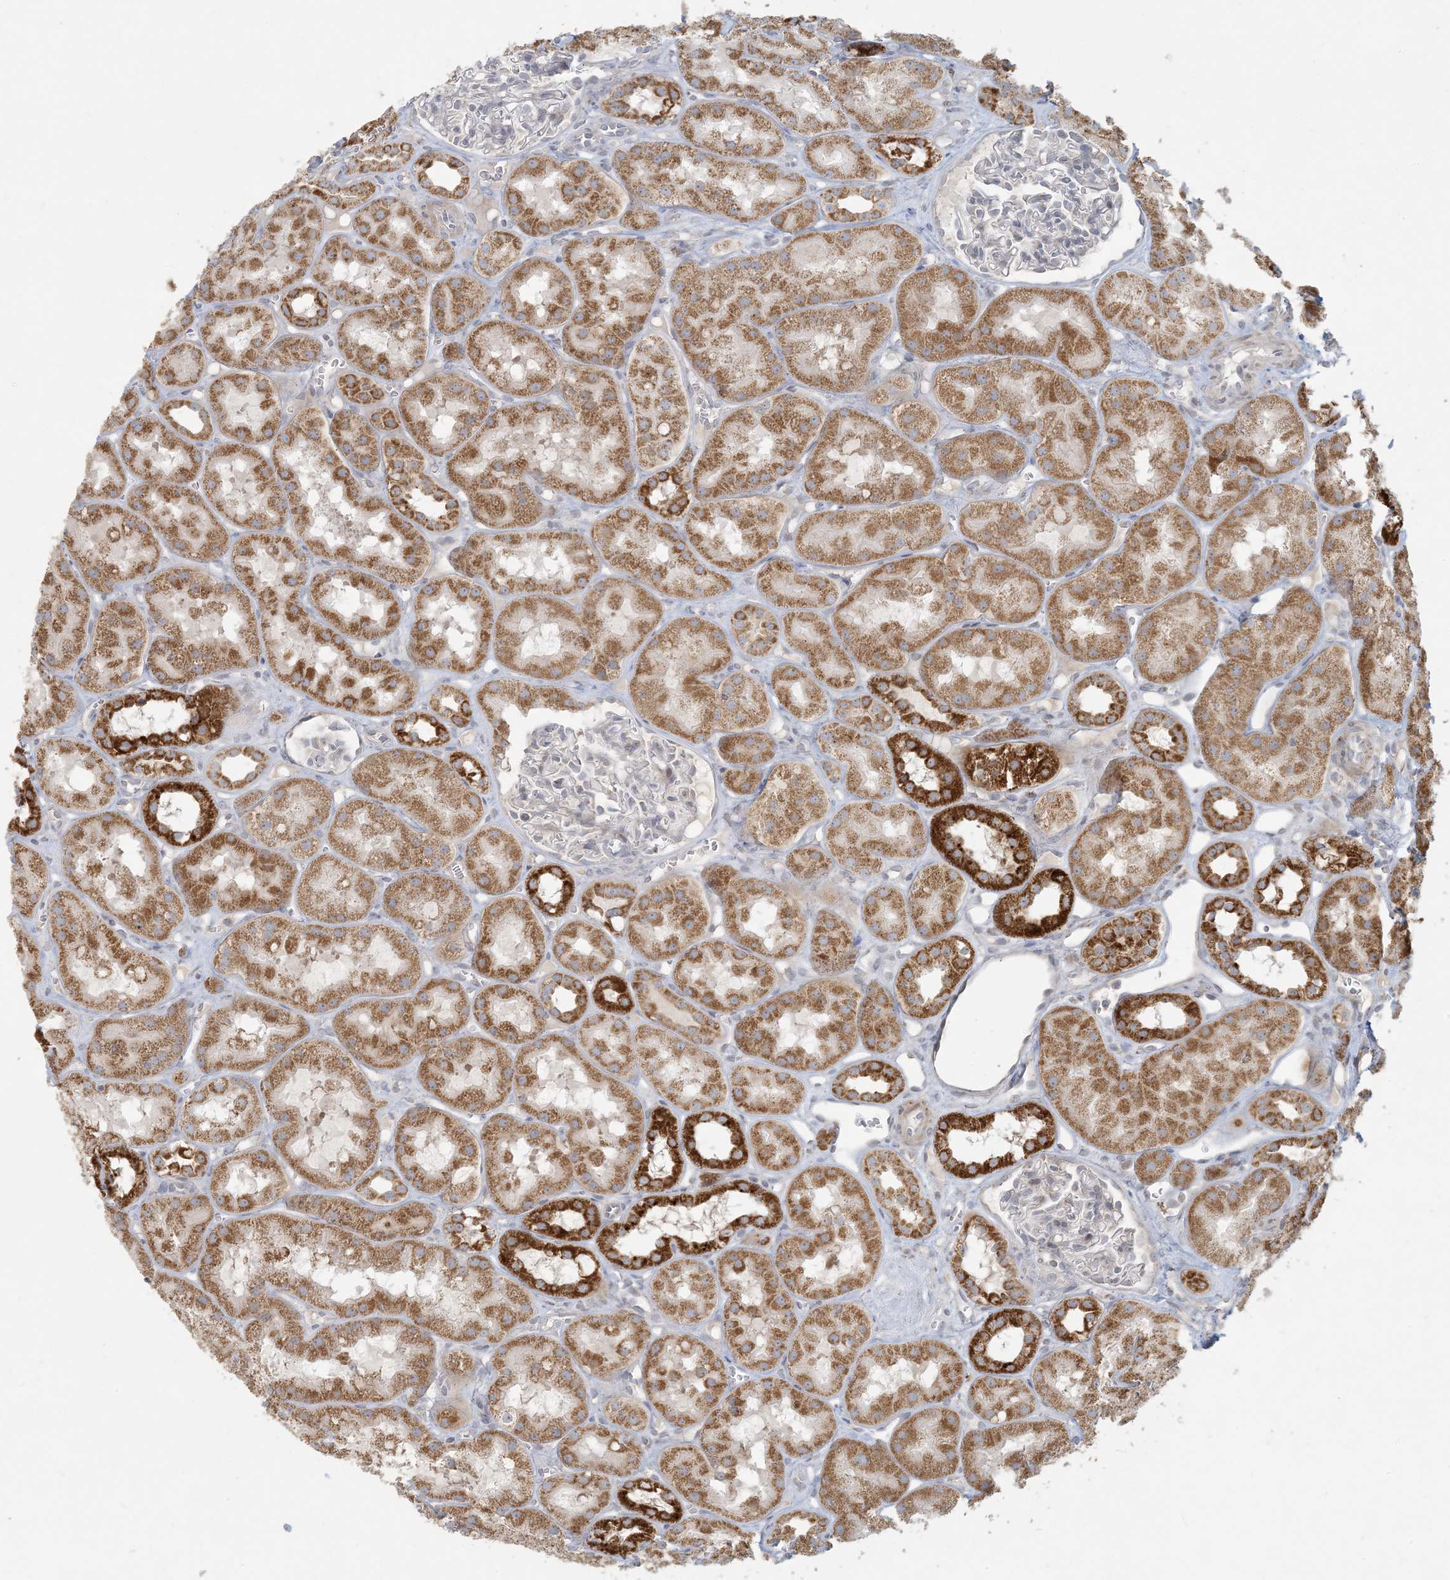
{"staining": {"intensity": "negative", "quantity": "none", "location": "none"}, "tissue": "kidney", "cell_type": "Cells in glomeruli", "image_type": "normal", "snomed": [{"axis": "morphology", "description": "Normal tissue, NOS"}, {"axis": "topography", "description": "Kidney"}], "caption": "This image is of unremarkable kidney stained with immunohistochemistry to label a protein in brown with the nuclei are counter-stained blue. There is no staining in cells in glomeruli. (DAB (3,3'-diaminobenzidine) immunohistochemistry visualized using brightfield microscopy, high magnification).", "gene": "MCAT", "patient": {"sex": "male", "age": 16}}